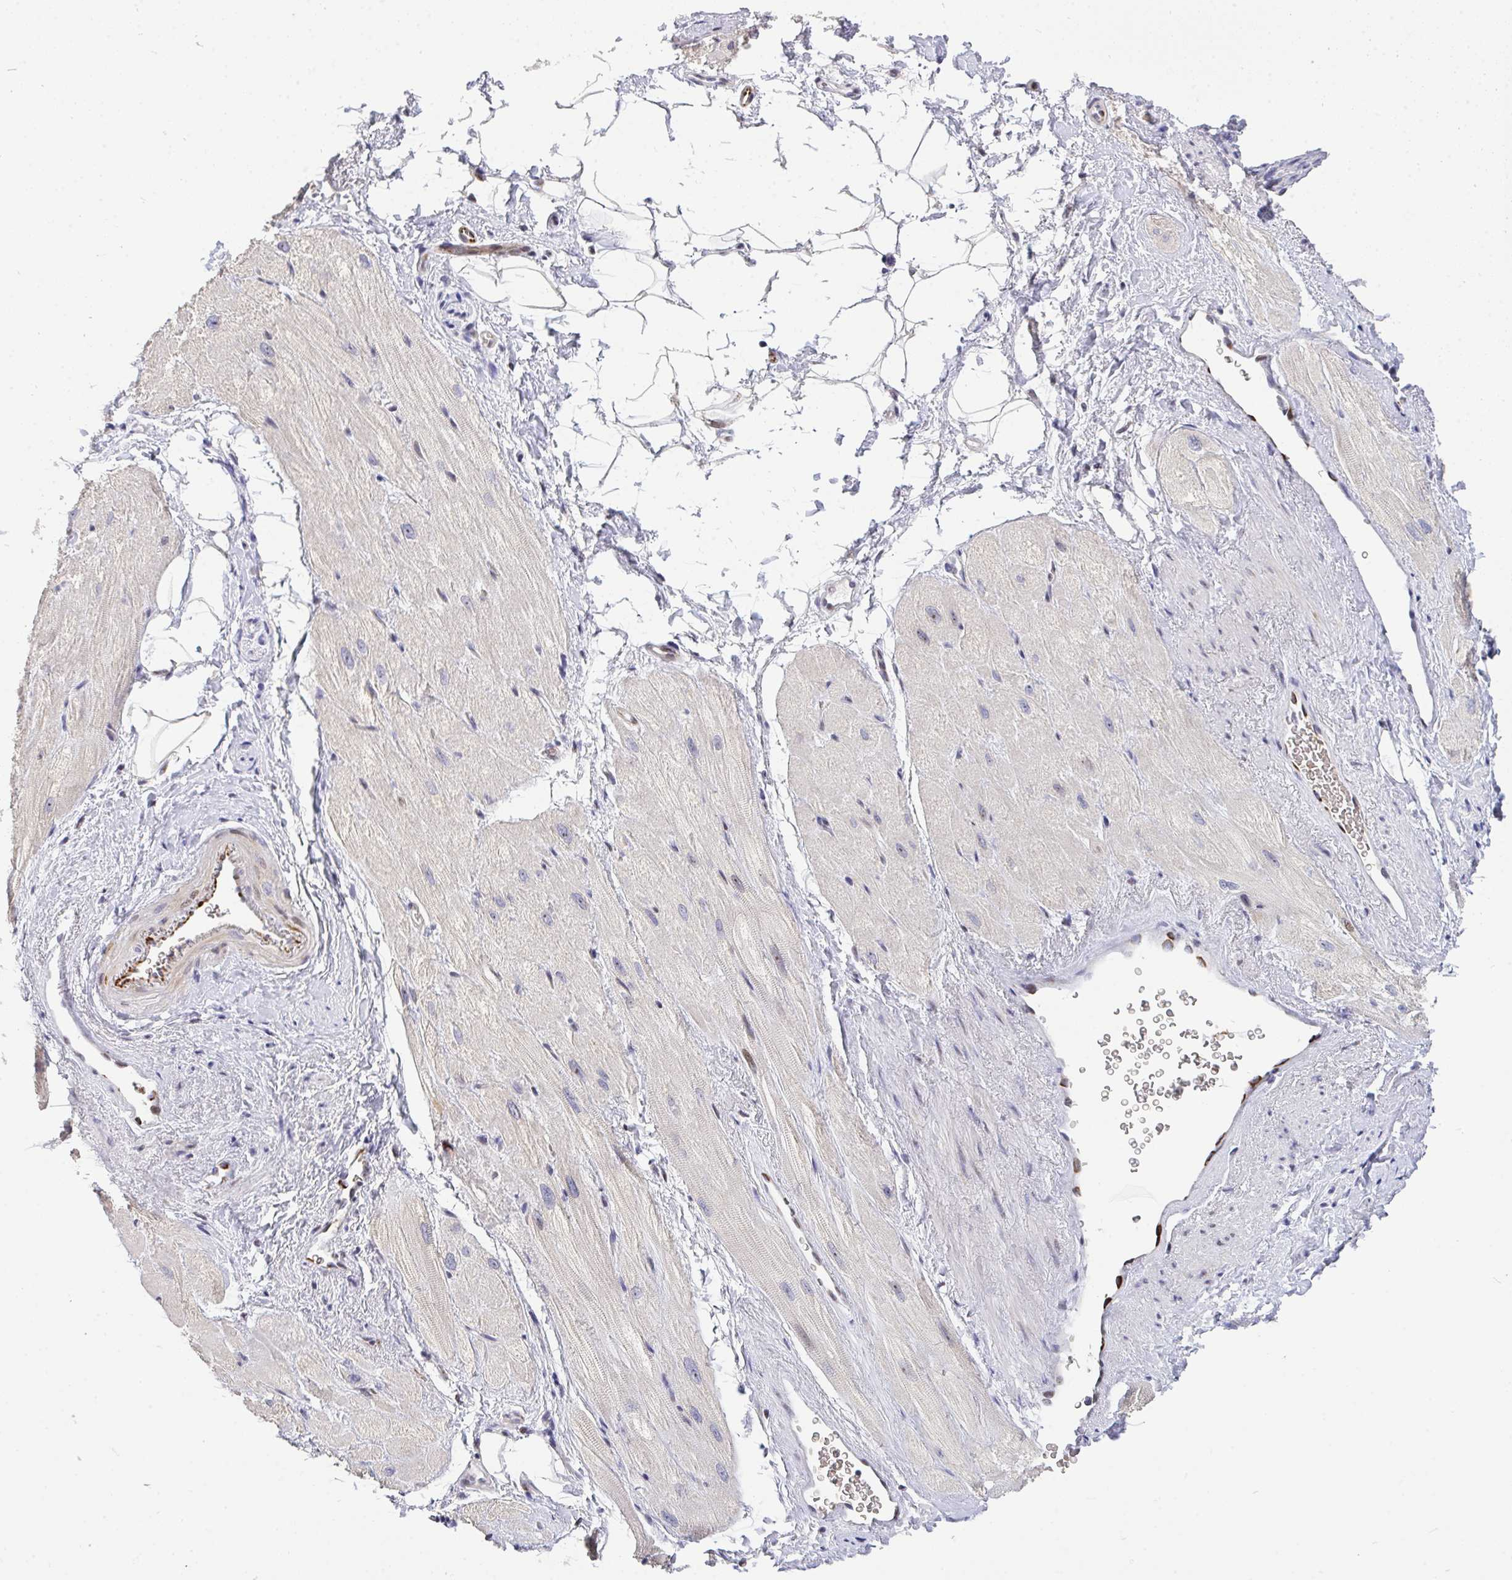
{"staining": {"intensity": "weak", "quantity": "25%-75%", "location": "nuclear"}, "tissue": "heart muscle", "cell_type": "Cardiomyocytes", "image_type": "normal", "snomed": [{"axis": "morphology", "description": "Normal tissue, NOS"}, {"axis": "topography", "description": "Heart"}], "caption": "DAB (3,3'-diaminobenzidine) immunohistochemical staining of normal human heart muscle shows weak nuclear protein staining in about 25%-75% of cardiomyocytes. The staining was performed using DAB to visualize the protein expression in brown, while the nuclei were stained in blue with hematoxylin (Magnification: 20x).", "gene": "PLPPR3", "patient": {"sex": "male", "age": 62}}